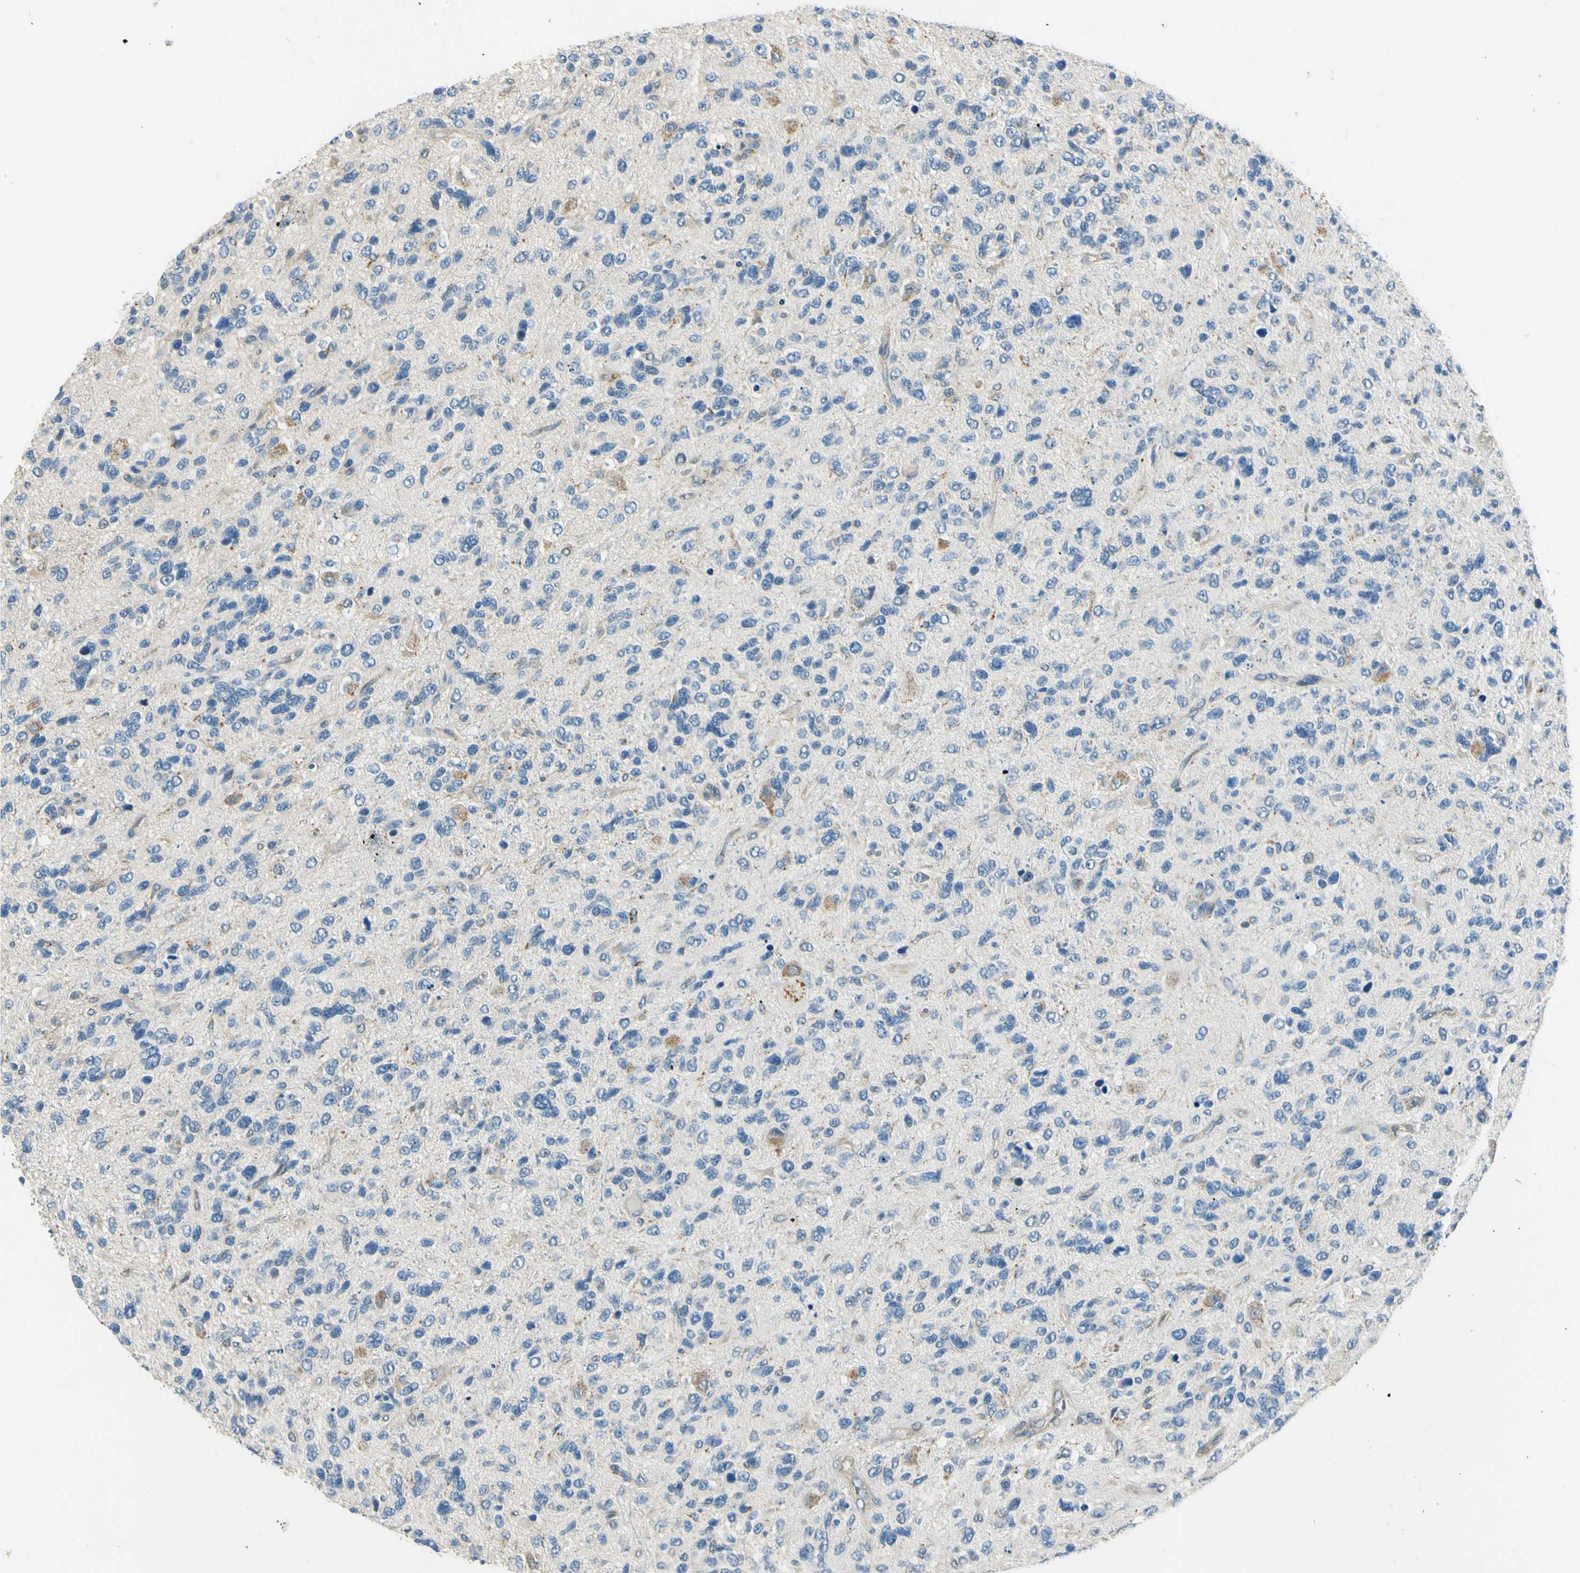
{"staining": {"intensity": "moderate", "quantity": "<25%", "location": "cytoplasmic/membranous"}, "tissue": "glioma", "cell_type": "Tumor cells", "image_type": "cancer", "snomed": [{"axis": "morphology", "description": "Glioma, malignant, High grade"}, {"axis": "topography", "description": "Brain"}], "caption": "DAB (3,3'-diaminobenzidine) immunohistochemical staining of human glioma reveals moderate cytoplasmic/membranous protein staining in about <25% of tumor cells.", "gene": "LAMA3", "patient": {"sex": "female", "age": 58}}